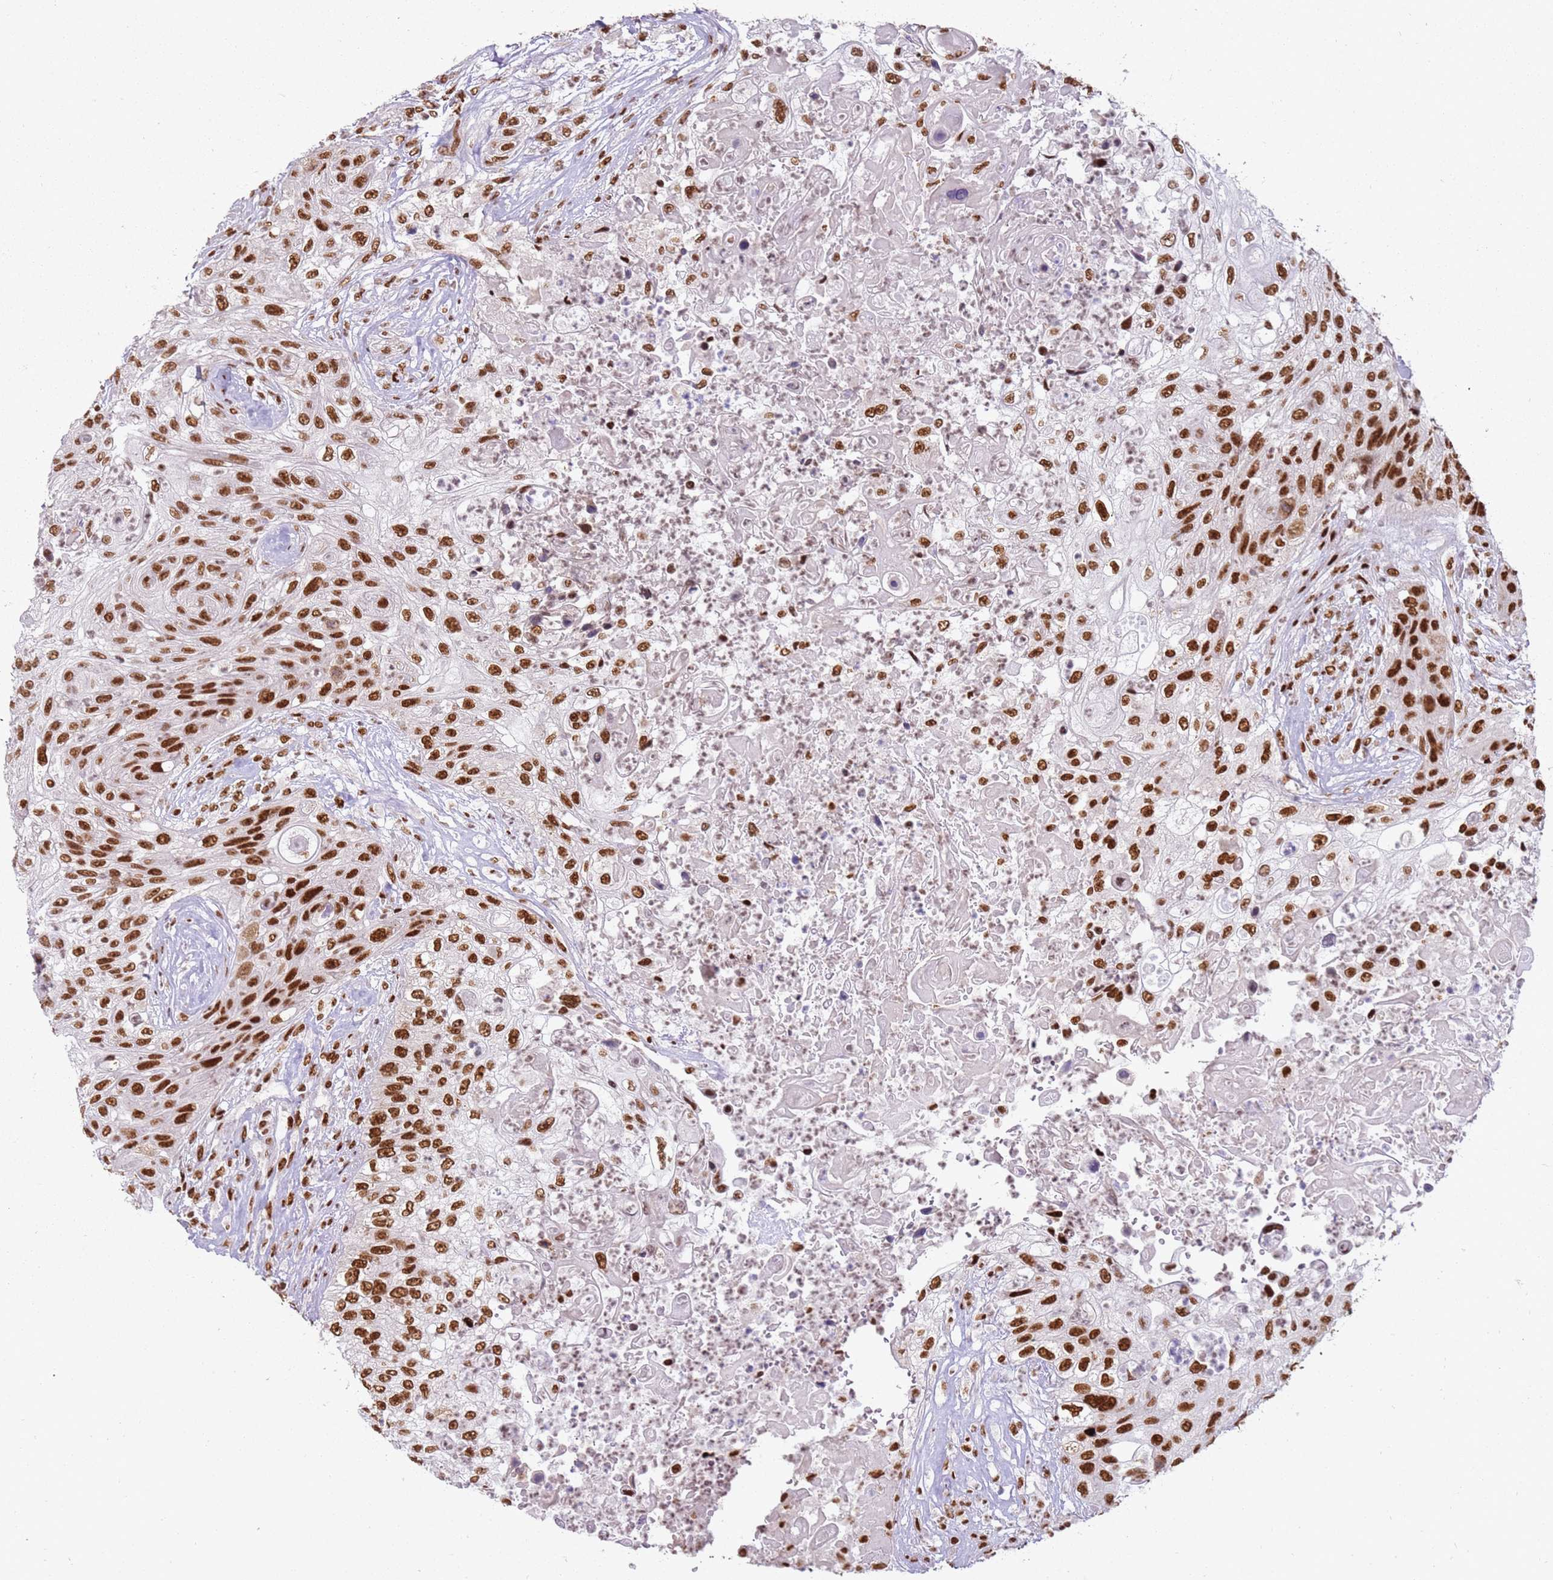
{"staining": {"intensity": "moderate", "quantity": ">75%", "location": "nuclear"}, "tissue": "urothelial cancer", "cell_type": "Tumor cells", "image_type": "cancer", "snomed": [{"axis": "morphology", "description": "Urothelial carcinoma, High grade"}, {"axis": "topography", "description": "Urinary bladder"}], "caption": "Protein positivity by IHC shows moderate nuclear staining in approximately >75% of tumor cells in urothelial carcinoma (high-grade).", "gene": "TENT4A", "patient": {"sex": "female", "age": 60}}